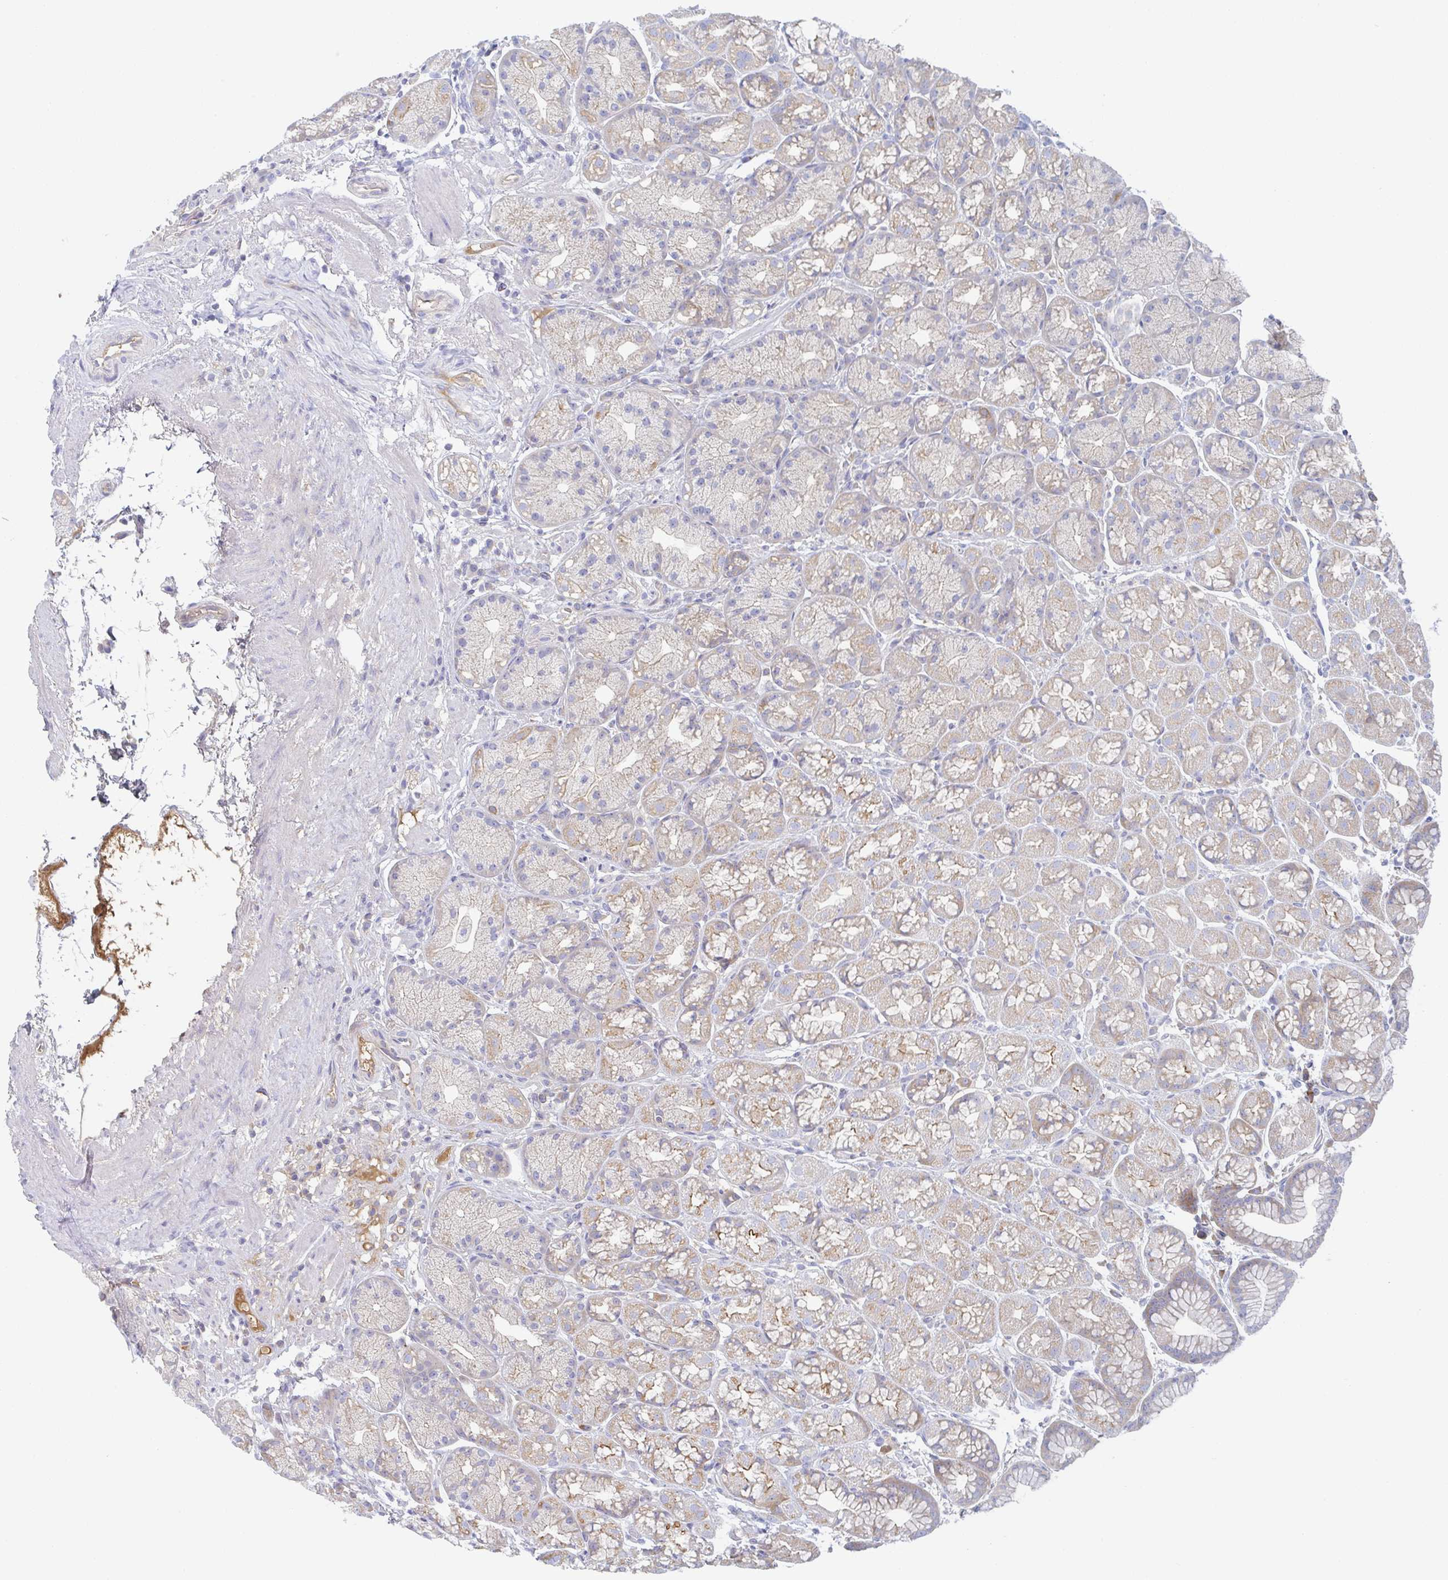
{"staining": {"intensity": "weak", "quantity": "<25%", "location": "cytoplasmic/membranous"}, "tissue": "stomach", "cell_type": "Glandular cells", "image_type": "normal", "snomed": [{"axis": "morphology", "description": "Normal tissue, NOS"}, {"axis": "topography", "description": "Stomach, lower"}], "caption": "The histopathology image demonstrates no staining of glandular cells in normal stomach. (Brightfield microscopy of DAB IHC at high magnification).", "gene": "AMPD2", "patient": {"sex": "male", "age": 67}}